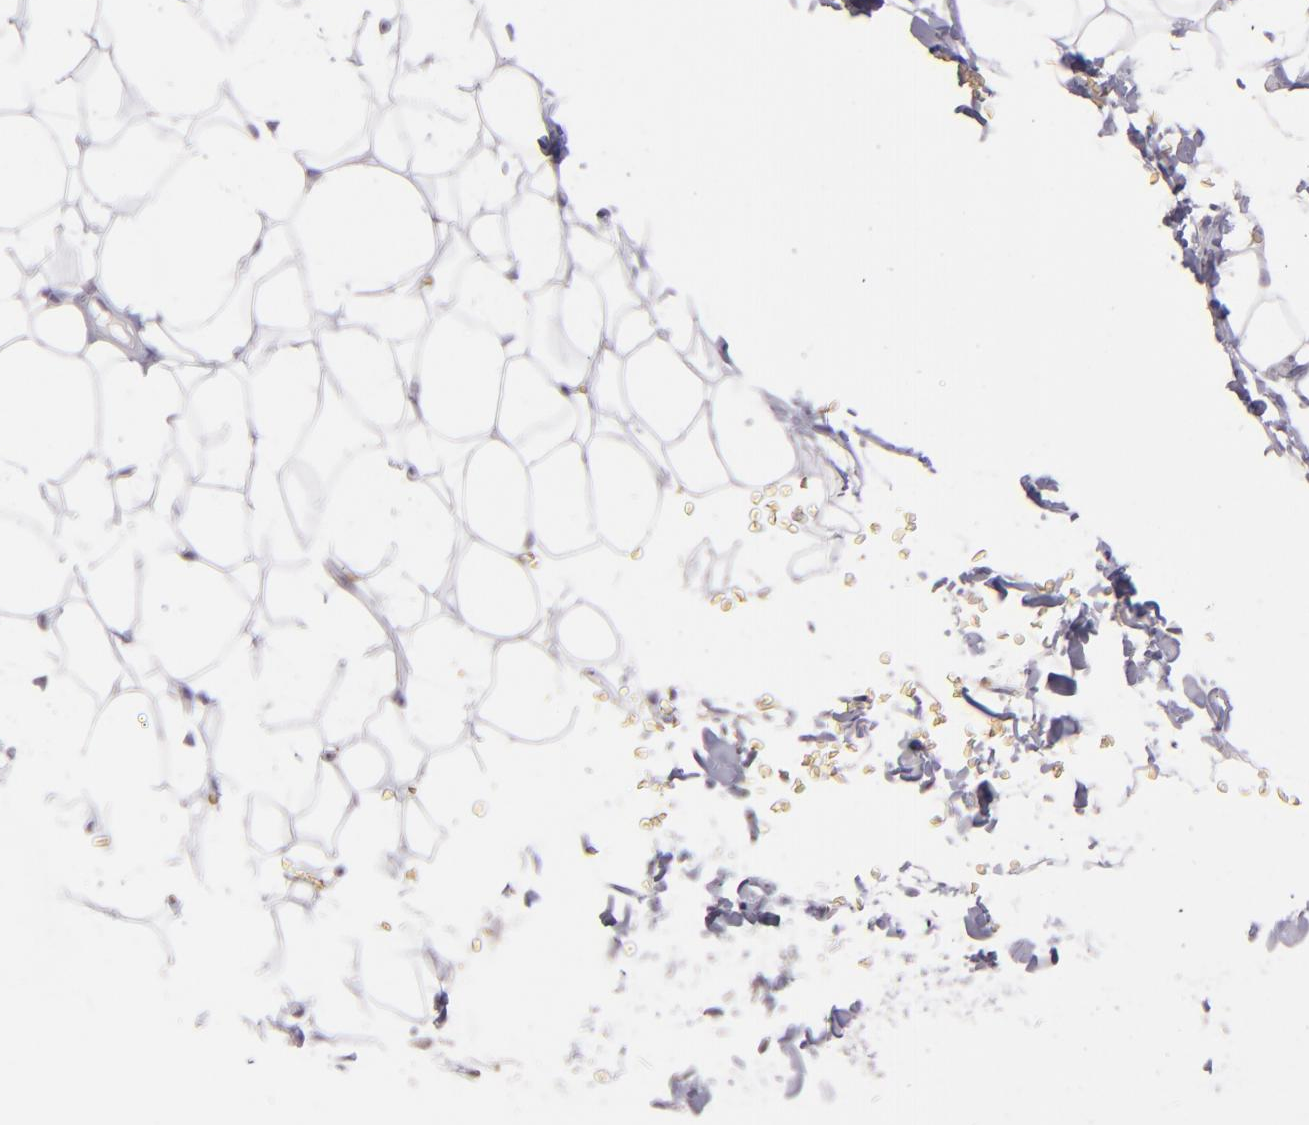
{"staining": {"intensity": "negative", "quantity": "none", "location": "none"}, "tissue": "adipose tissue", "cell_type": "Adipocytes", "image_type": "normal", "snomed": [{"axis": "morphology", "description": "Normal tissue, NOS"}, {"axis": "topography", "description": "Soft tissue"}], "caption": "Protein analysis of normal adipose tissue reveals no significant positivity in adipocytes. (DAB IHC, high magnification).", "gene": "ACE", "patient": {"sex": "male", "age": 26}}